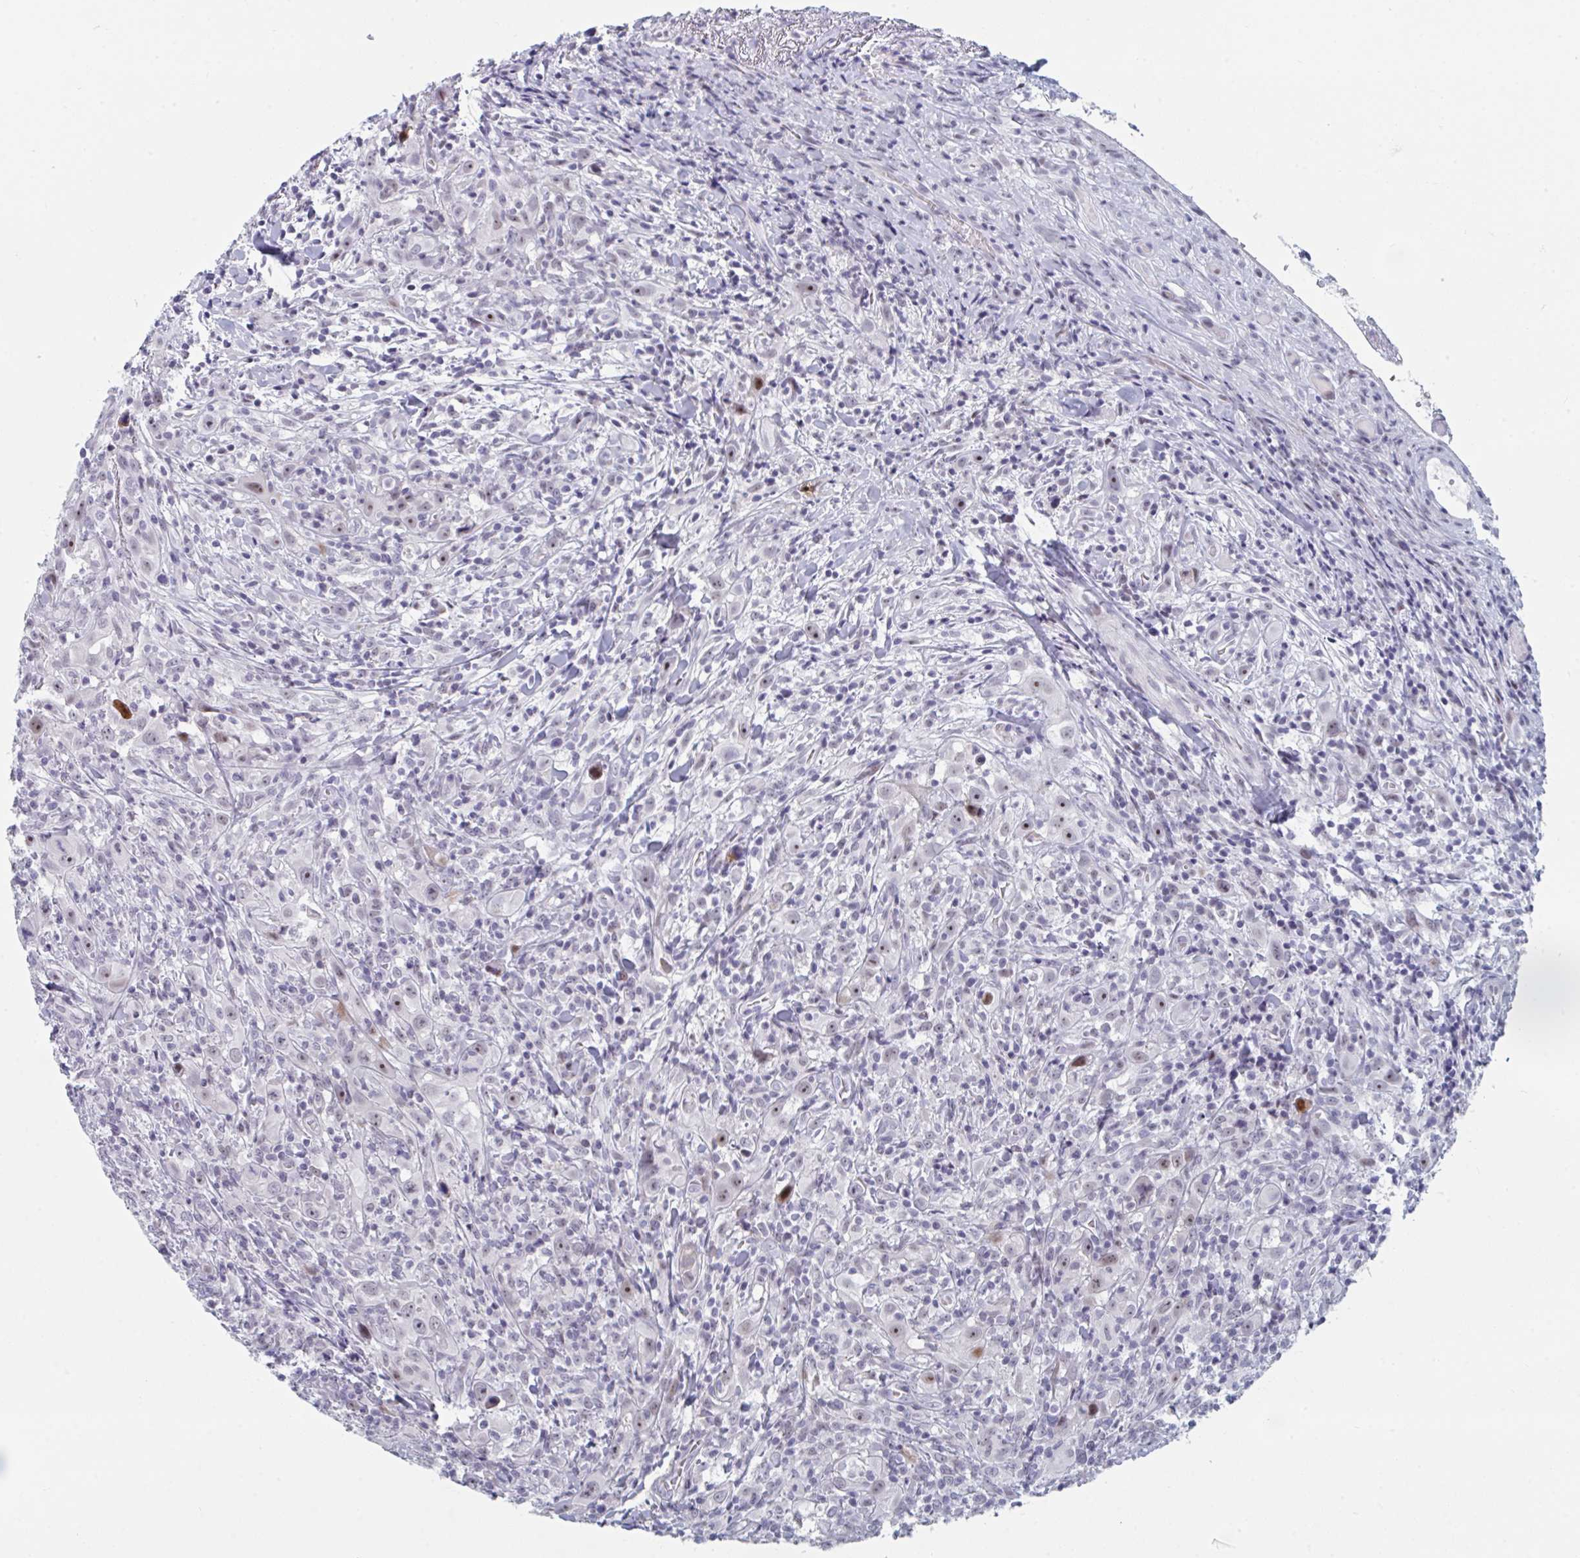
{"staining": {"intensity": "strong", "quantity": "25%-75%", "location": "nuclear"}, "tissue": "head and neck cancer", "cell_type": "Tumor cells", "image_type": "cancer", "snomed": [{"axis": "morphology", "description": "Squamous cell carcinoma, NOS"}, {"axis": "topography", "description": "Head-Neck"}], "caption": "Strong nuclear staining is appreciated in about 25%-75% of tumor cells in squamous cell carcinoma (head and neck).", "gene": "NR1H2", "patient": {"sex": "female", "age": 95}}